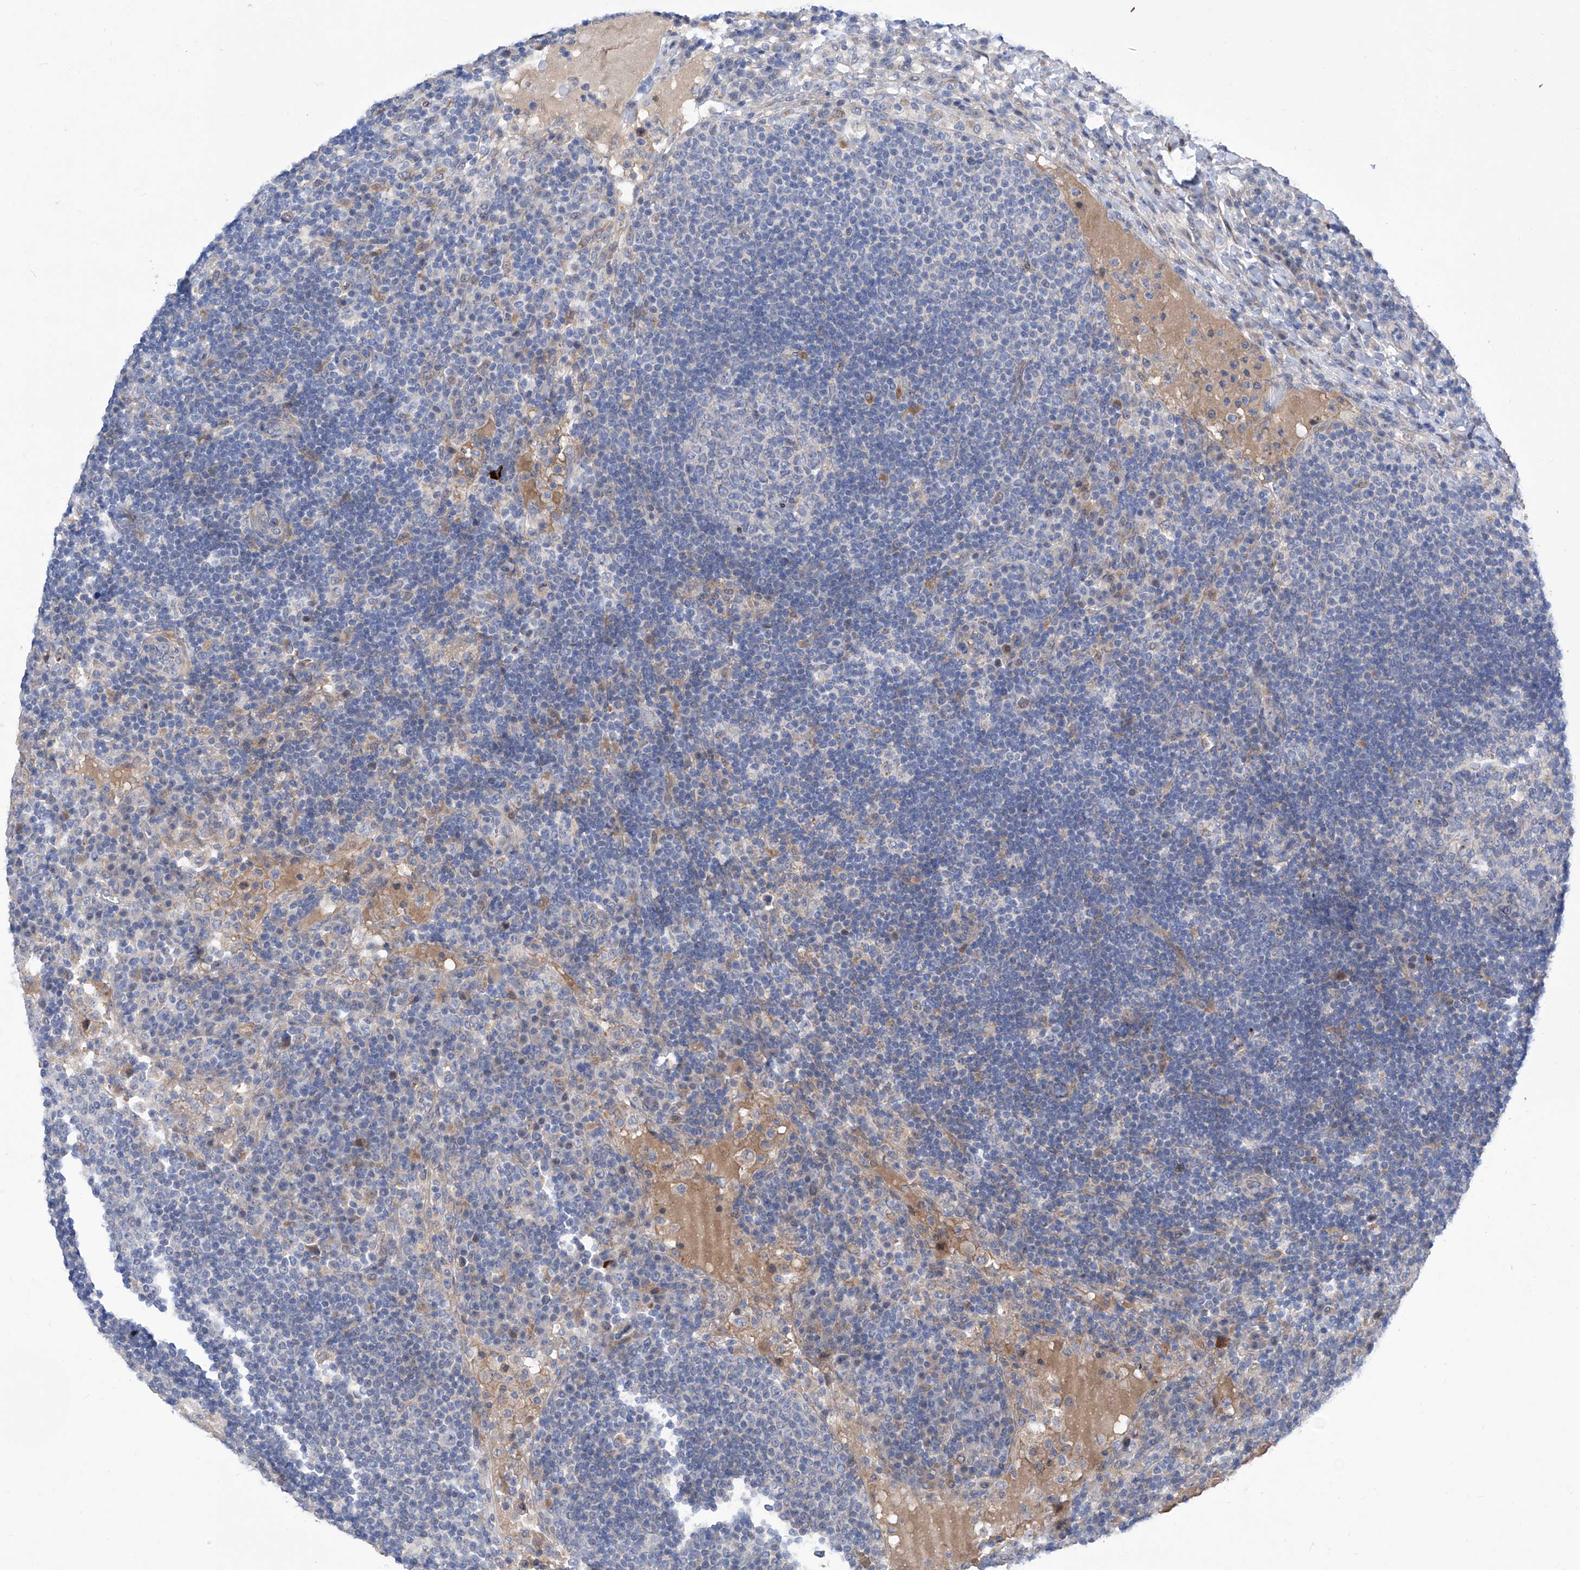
{"staining": {"intensity": "negative", "quantity": "none", "location": "none"}, "tissue": "lymph node", "cell_type": "Germinal center cells", "image_type": "normal", "snomed": [{"axis": "morphology", "description": "Normal tissue, NOS"}, {"axis": "topography", "description": "Lymph node"}], "caption": "Immunohistochemical staining of unremarkable human lymph node exhibits no significant staining in germinal center cells. (DAB immunohistochemistry, high magnification).", "gene": "SRBD1", "patient": {"sex": "female", "age": 53}}